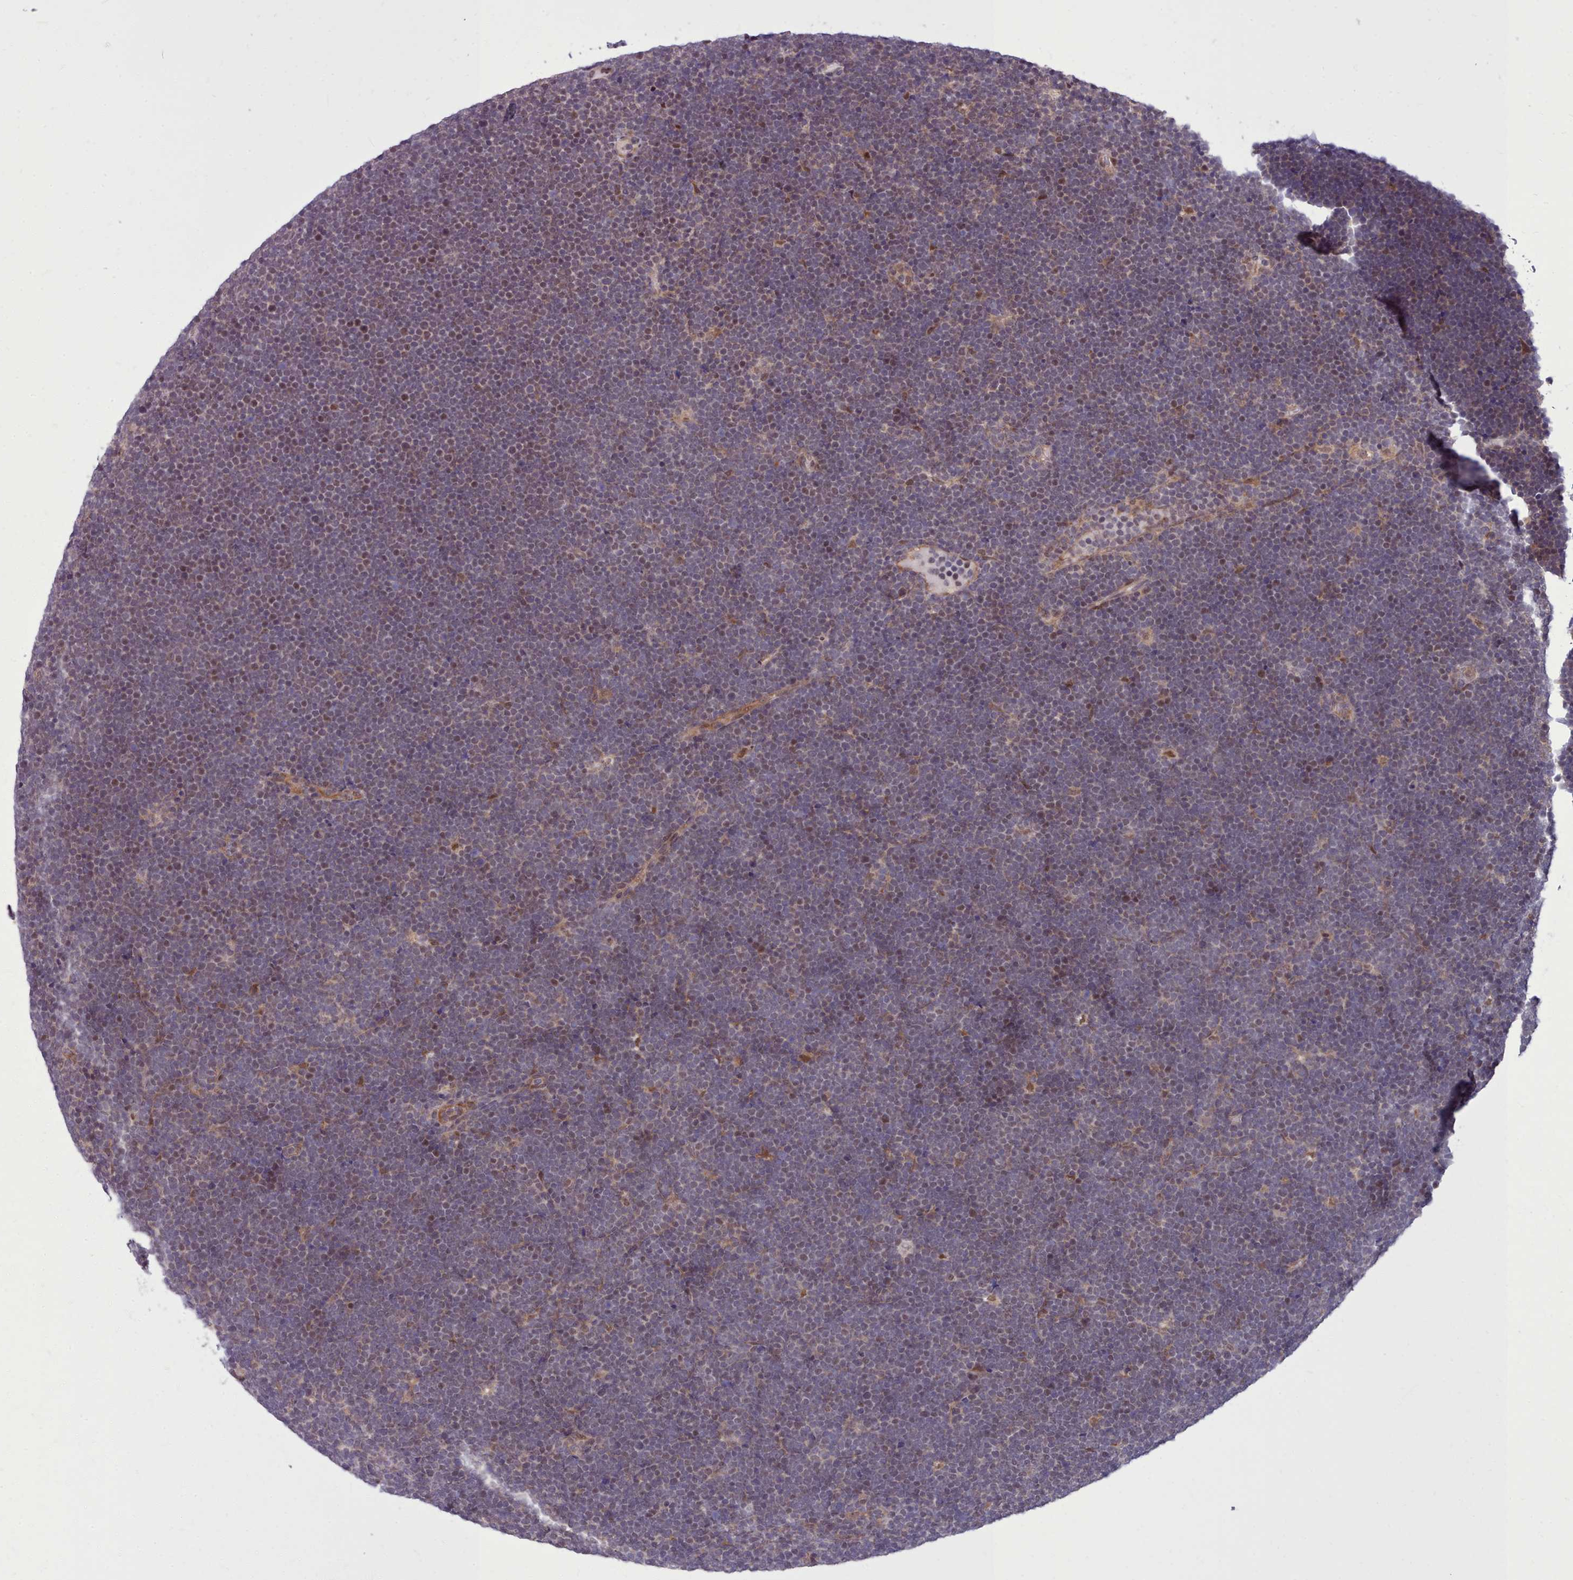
{"staining": {"intensity": "negative", "quantity": "none", "location": "none"}, "tissue": "lymphoma", "cell_type": "Tumor cells", "image_type": "cancer", "snomed": [{"axis": "morphology", "description": "Malignant lymphoma, non-Hodgkin's type, High grade"}, {"axis": "topography", "description": "Lymph node"}], "caption": "High power microscopy histopathology image of an immunohistochemistry (IHC) photomicrograph of lymphoma, revealing no significant positivity in tumor cells. Brightfield microscopy of IHC stained with DAB (3,3'-diaminobenzidine) (brown) and hematoxylin (blue), captured at high magnification.", "gene": "AHCY", "patient": {"sex": "male", "age": 13}}